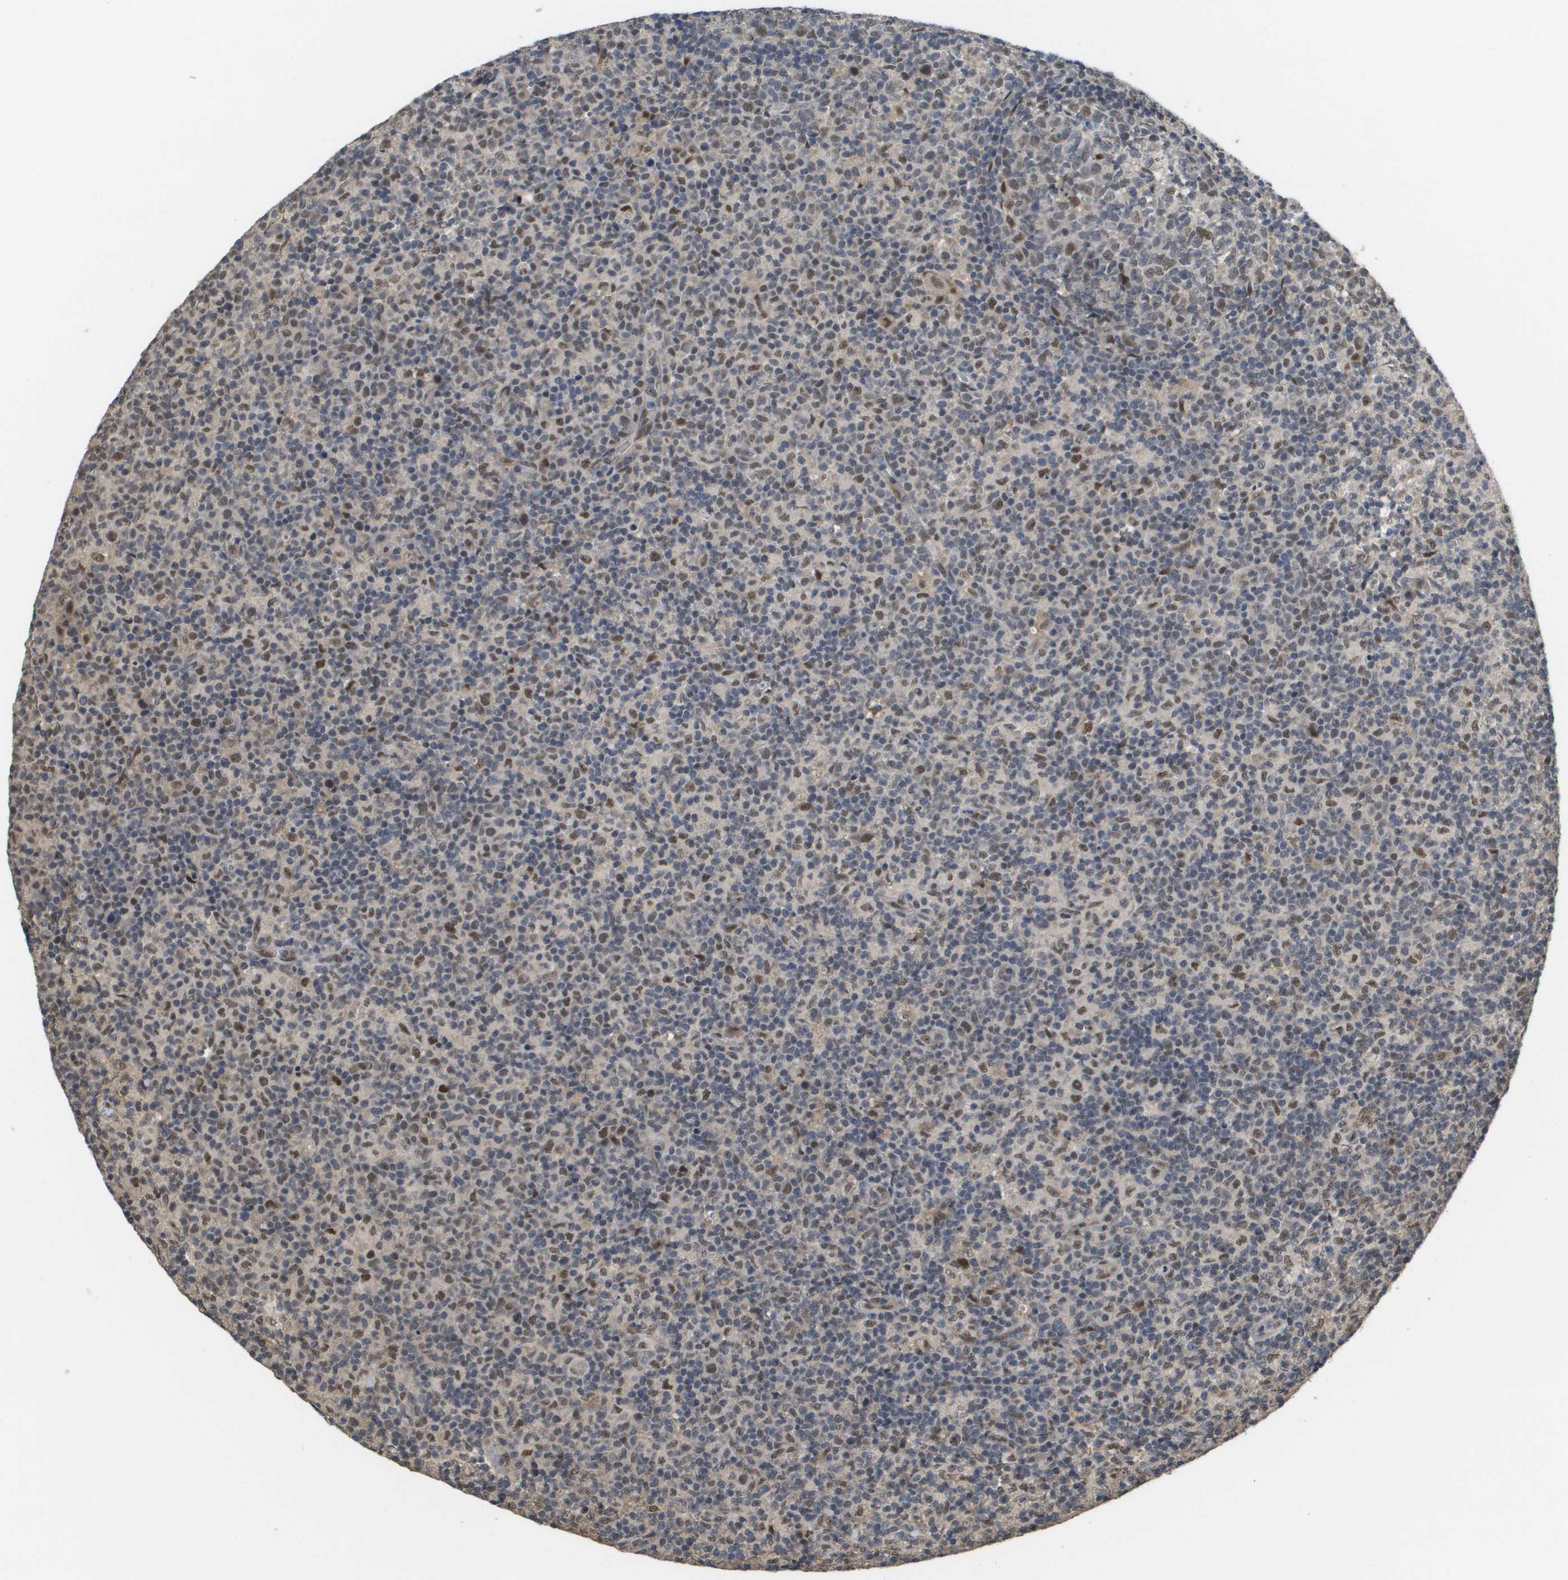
{"staining": {"intensity": "weak", "quantity": "25%-75%", "location": "nuclear"}, "tissue": "lymph node", "cell_type": "Germinal center cells", "image_type": "normal", "snomed": [{"axis": "morphology", "description": "Normal tissue, NOS"}, {"axis": "morphology", "description": "Inflammation, NOS"}, {"axis": "topography", "description": "Lymph node"}], "caption": "Immunohistochemistry image of unremarkable human lymph node stained for a protein (brown), which shows low levels of weak nuclear staining in approximately 25%-75% of germinal center cells.", "gene": "AMBRA1", "patient": {"sex": "male", "age": 55}}